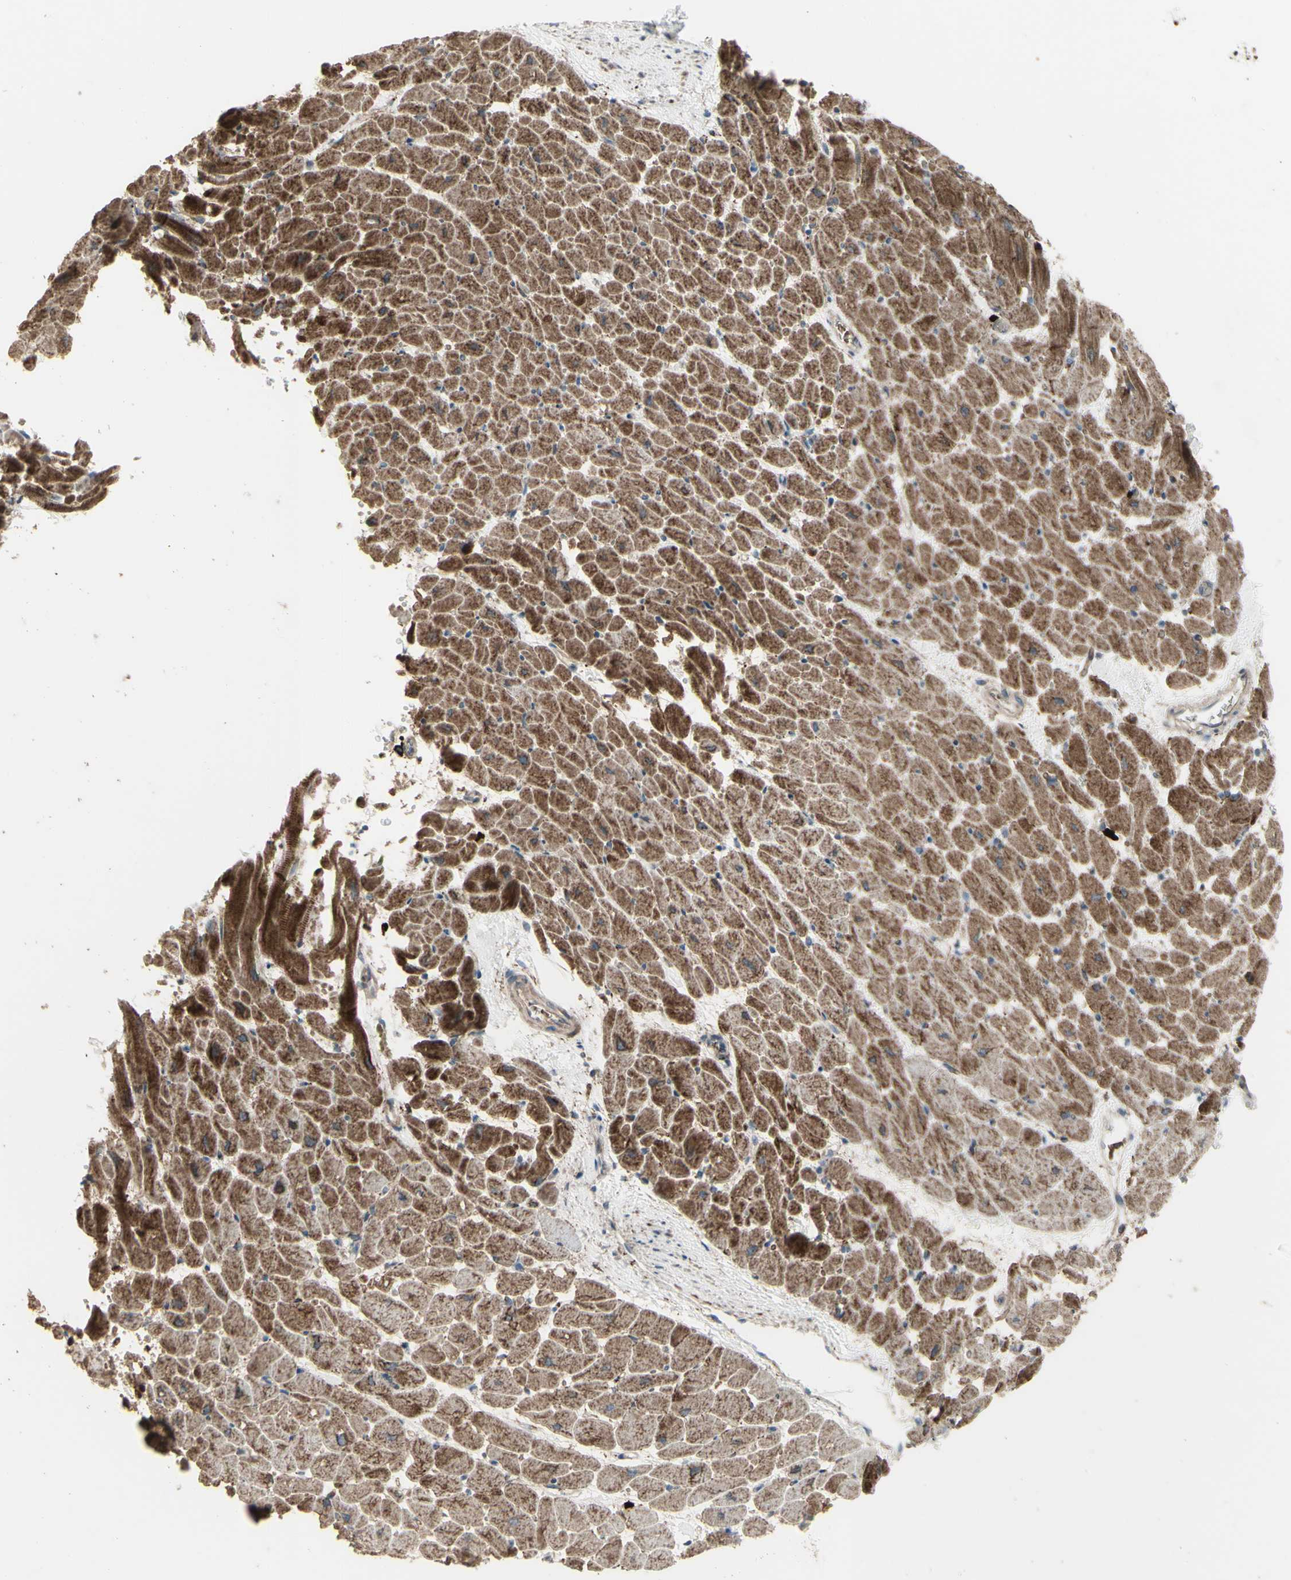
{"staining": {"intensity": "moderate", "quantity": ">75%", "location": "cytoplasmic/membranous"}, "tissue": "heart muscle", "cell_type": "Cardiomyocytes", "image_type": "normal", "snomed": [{"axis": "morphology", "description": "Normal tissue, NOS"}, {"axis": "topography", "description": "Heart"}], "caption": "DAB (3,3'-diaminobenzidine) immunohistochemical staining of unremarkable human heart muscle exhibits moderate cytoplasmic/membranous protein expression in approximately >75% of cardiomyocytes. The protein is stained brown, and the nuclei are stained in blue (DAB IHC with brightfield microscopy, high magnification).", "gene": "GRAMD1B", "patient": {"sex": "male", "age": 45}}